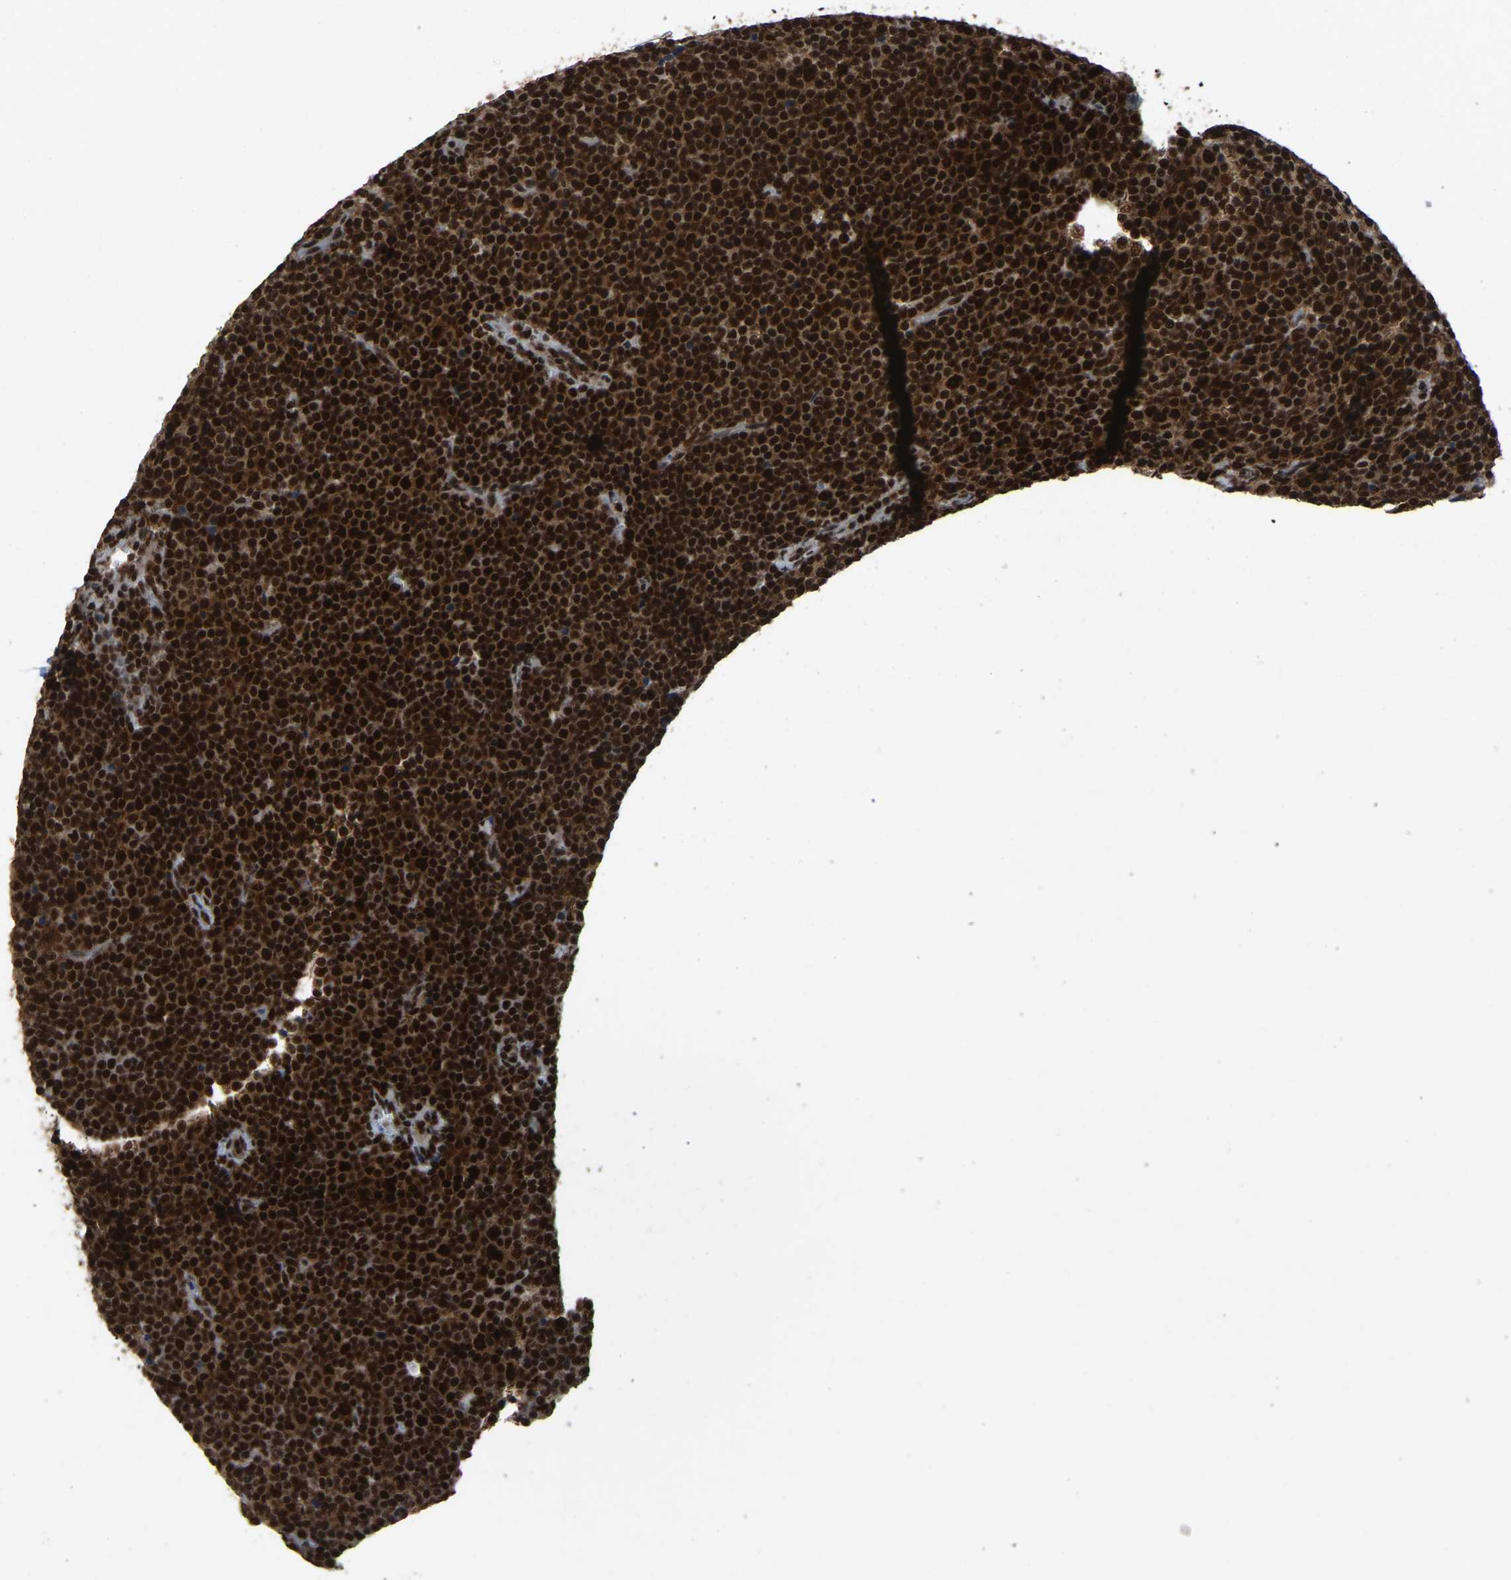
{"staining": {"intensity": "strong", "quantity": ">75%", "location": "nuclear"}, "tissue": "lymphoma", "cell_type": "Tumor cells", "image_type": "cancer", "snomed": [{"axis": "morphology", "description": "Malignant lymphoma, non-Hodgkin's type, Low grade"}, {"axis": "topography", "description": "Lymph node"}], "caption": "DAB (3,3'-diaminobenzidine) immunohistochemical staining of low-grade malignant lymphoma, non-Hodgkin's type demonstrates strong nuclear protein staining in about >75% of tumor cells. (Stains: DAB (3,3'-diaminobenzidine) in brown, nuclei in blue, Microscopy: brightfield microscopy at high magnification).", "gene": "TBL1XR1", "patient": {"sex": "female", "age": 67}}